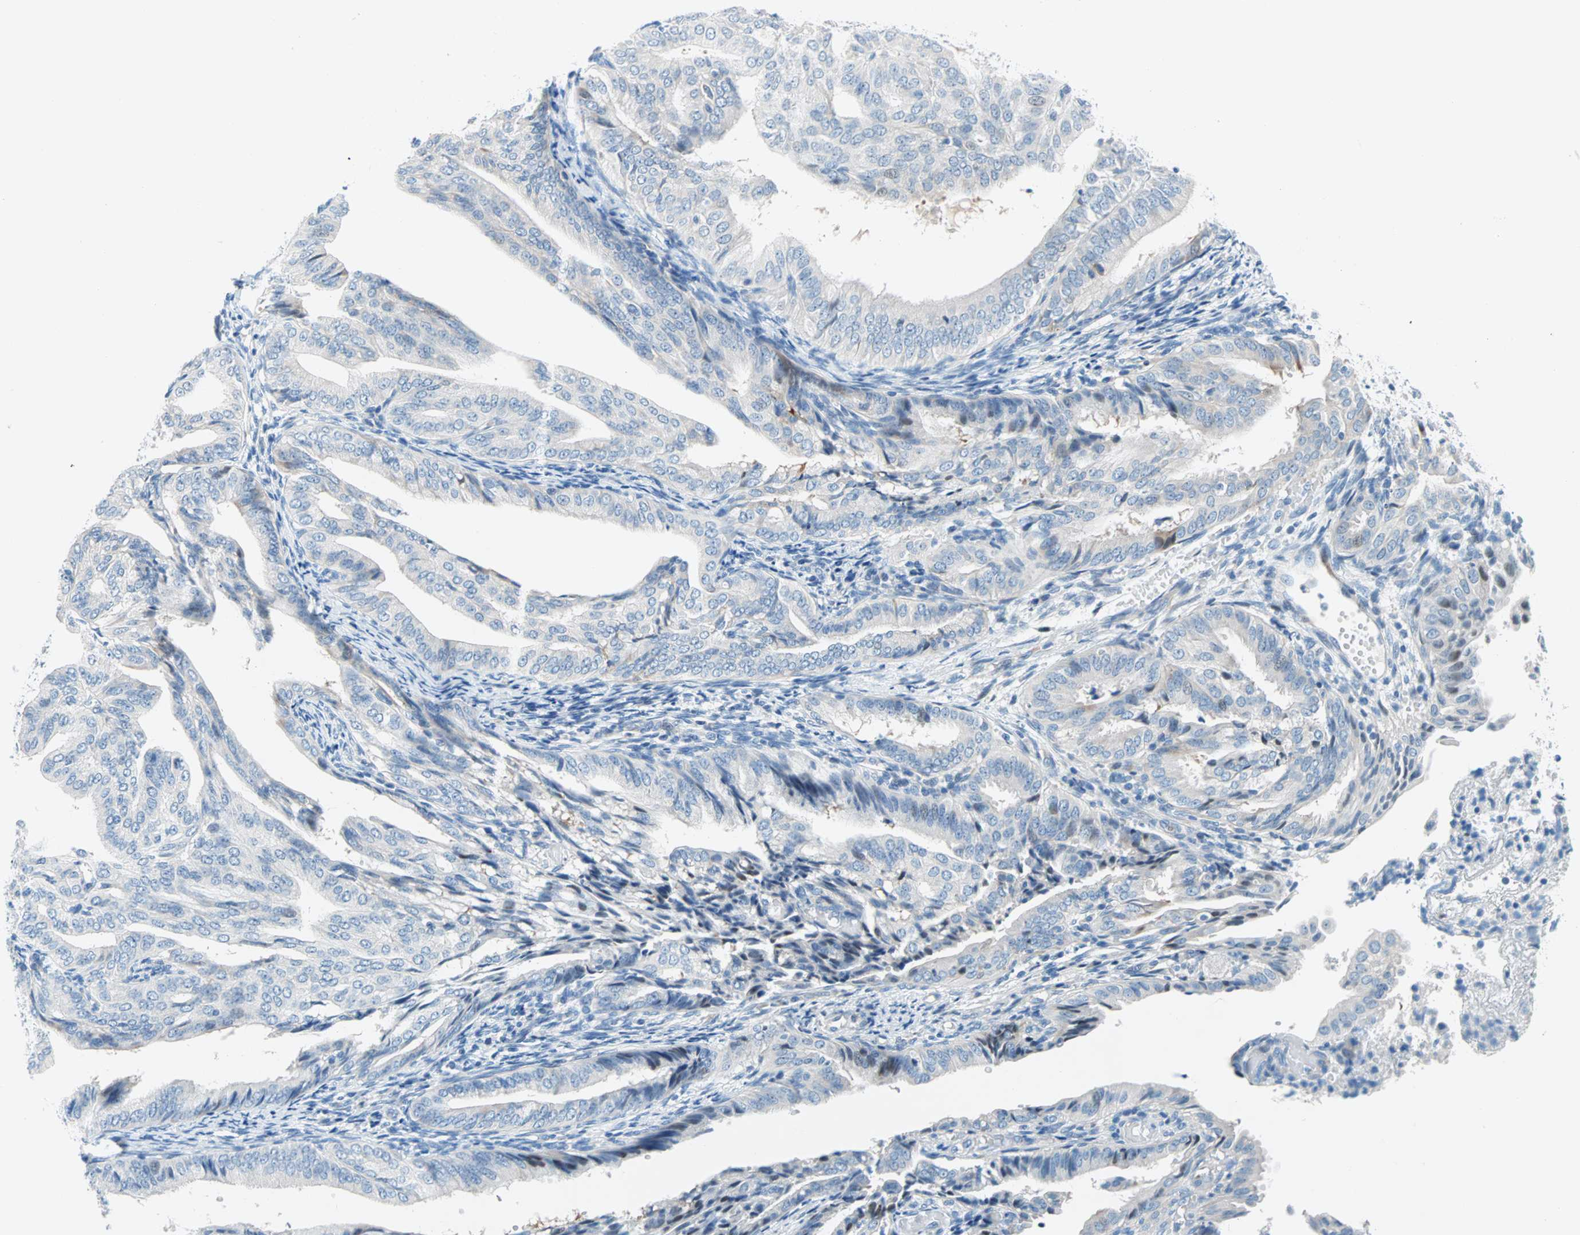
{"staining": {"intensity": "negative", "quantity": "none", "location": "none"}, "tissue": "endometrial cancer", "cell_type": "Tumor cells", "image_type": "cancer", "snomed": [{"axis": "morphology", "description": "Adenocarcinoma, NOS"}, {"axis": "topography", "description": "Endometrium"}], "caption": "IHC of endometrial cancer exhibits no positivity in tumor cells.", "gene": "TMEM163", "patient": {"sex": "female", "age": 58}}